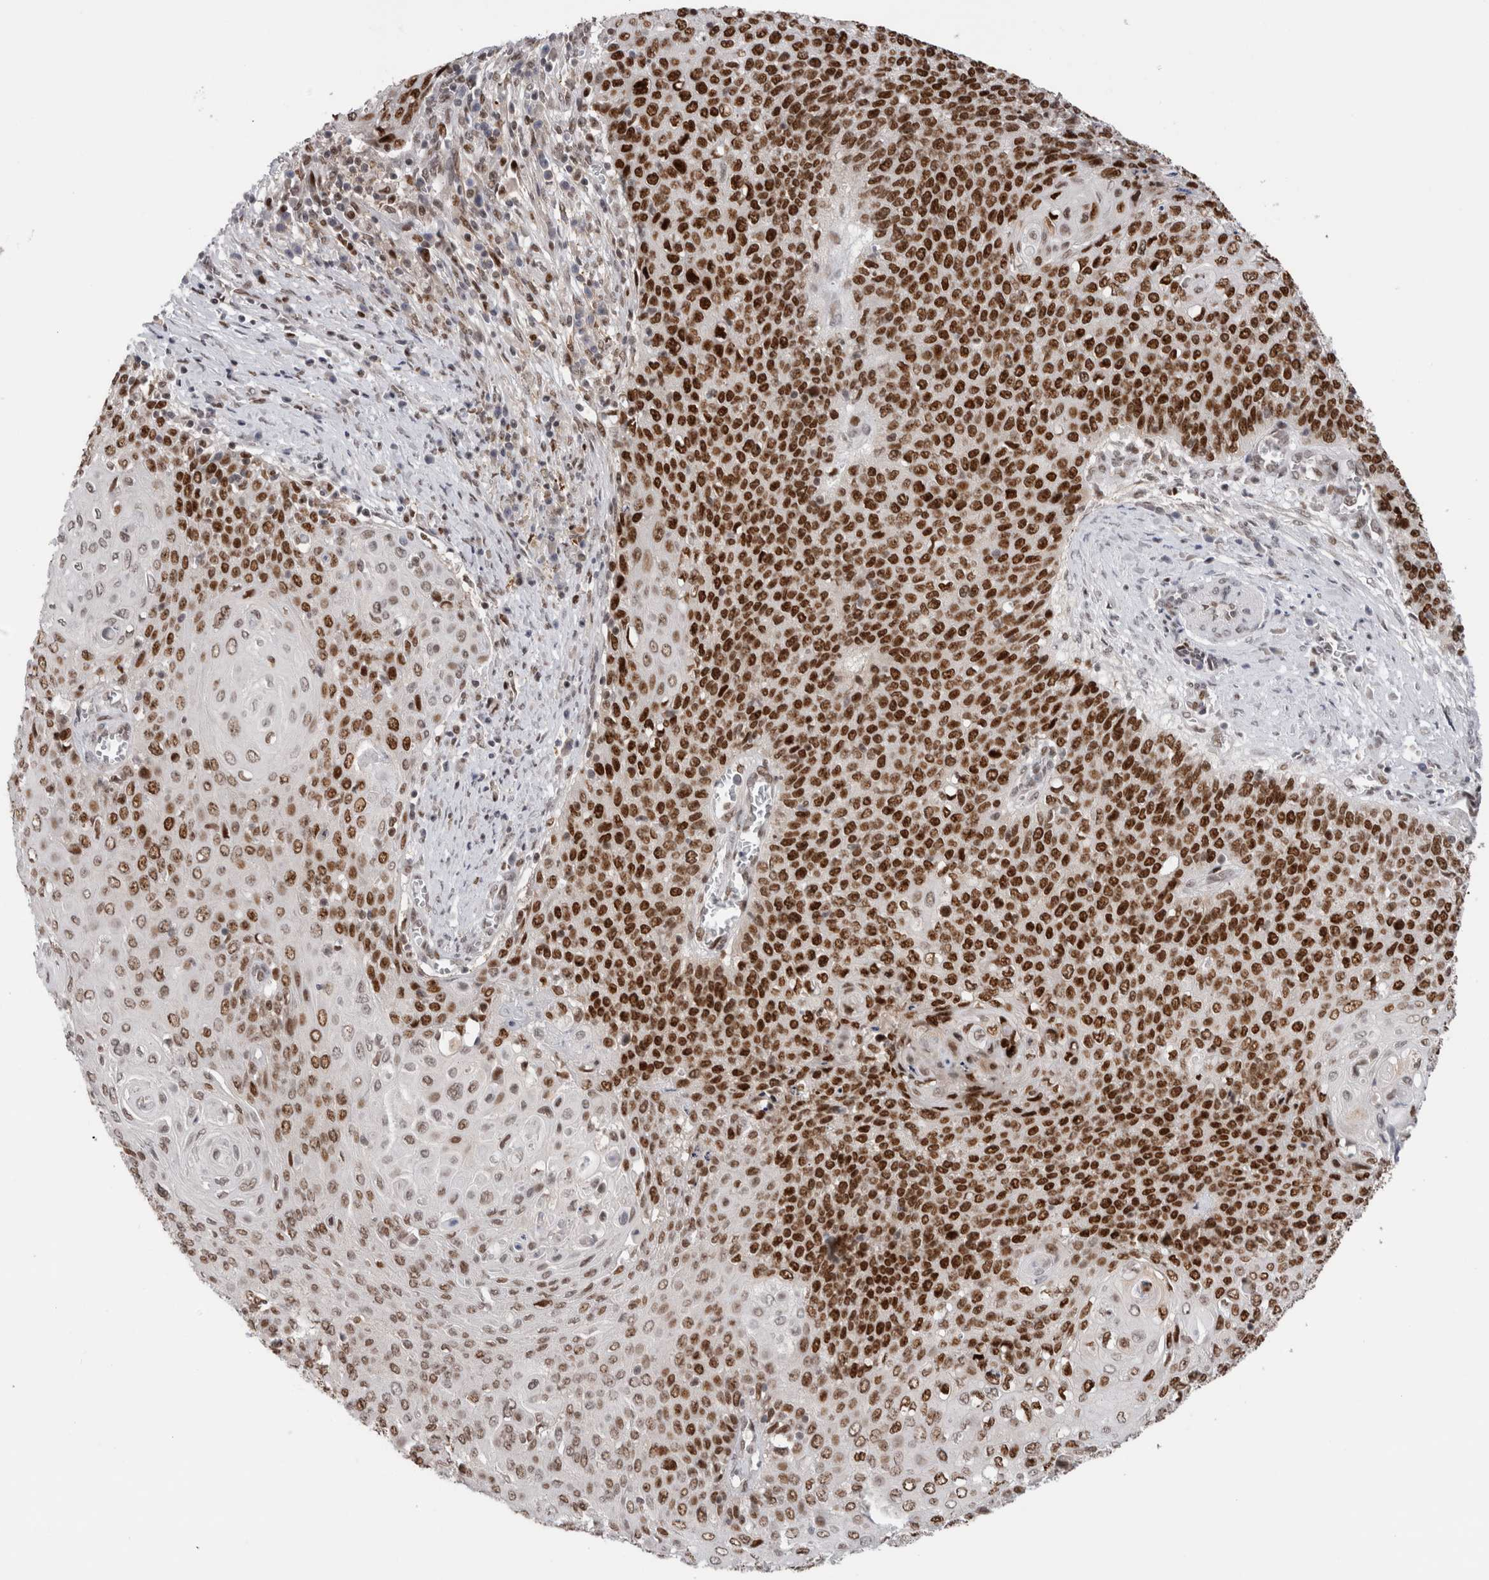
{"staining": {"intensity": "strong", "quantity": ">75%", "location": "nuclear"}, "tissue": "cervical cancer", "cell_type": "Tumor cells", "image_type": "cancer", "snomed": [{"axis": "morphology", "description": "Squamous cell carcinoma, NOS"}, {"axis": "topography", "description": "Cervix"}], "caption": "Immunohistochemical staining of human cervical squamous cell carcinoma shows strong nuclear protein expression in approximately >75% of tumor cells.", "gene": "ZNF521", "patient": {"sex": "female", "age": 39}}